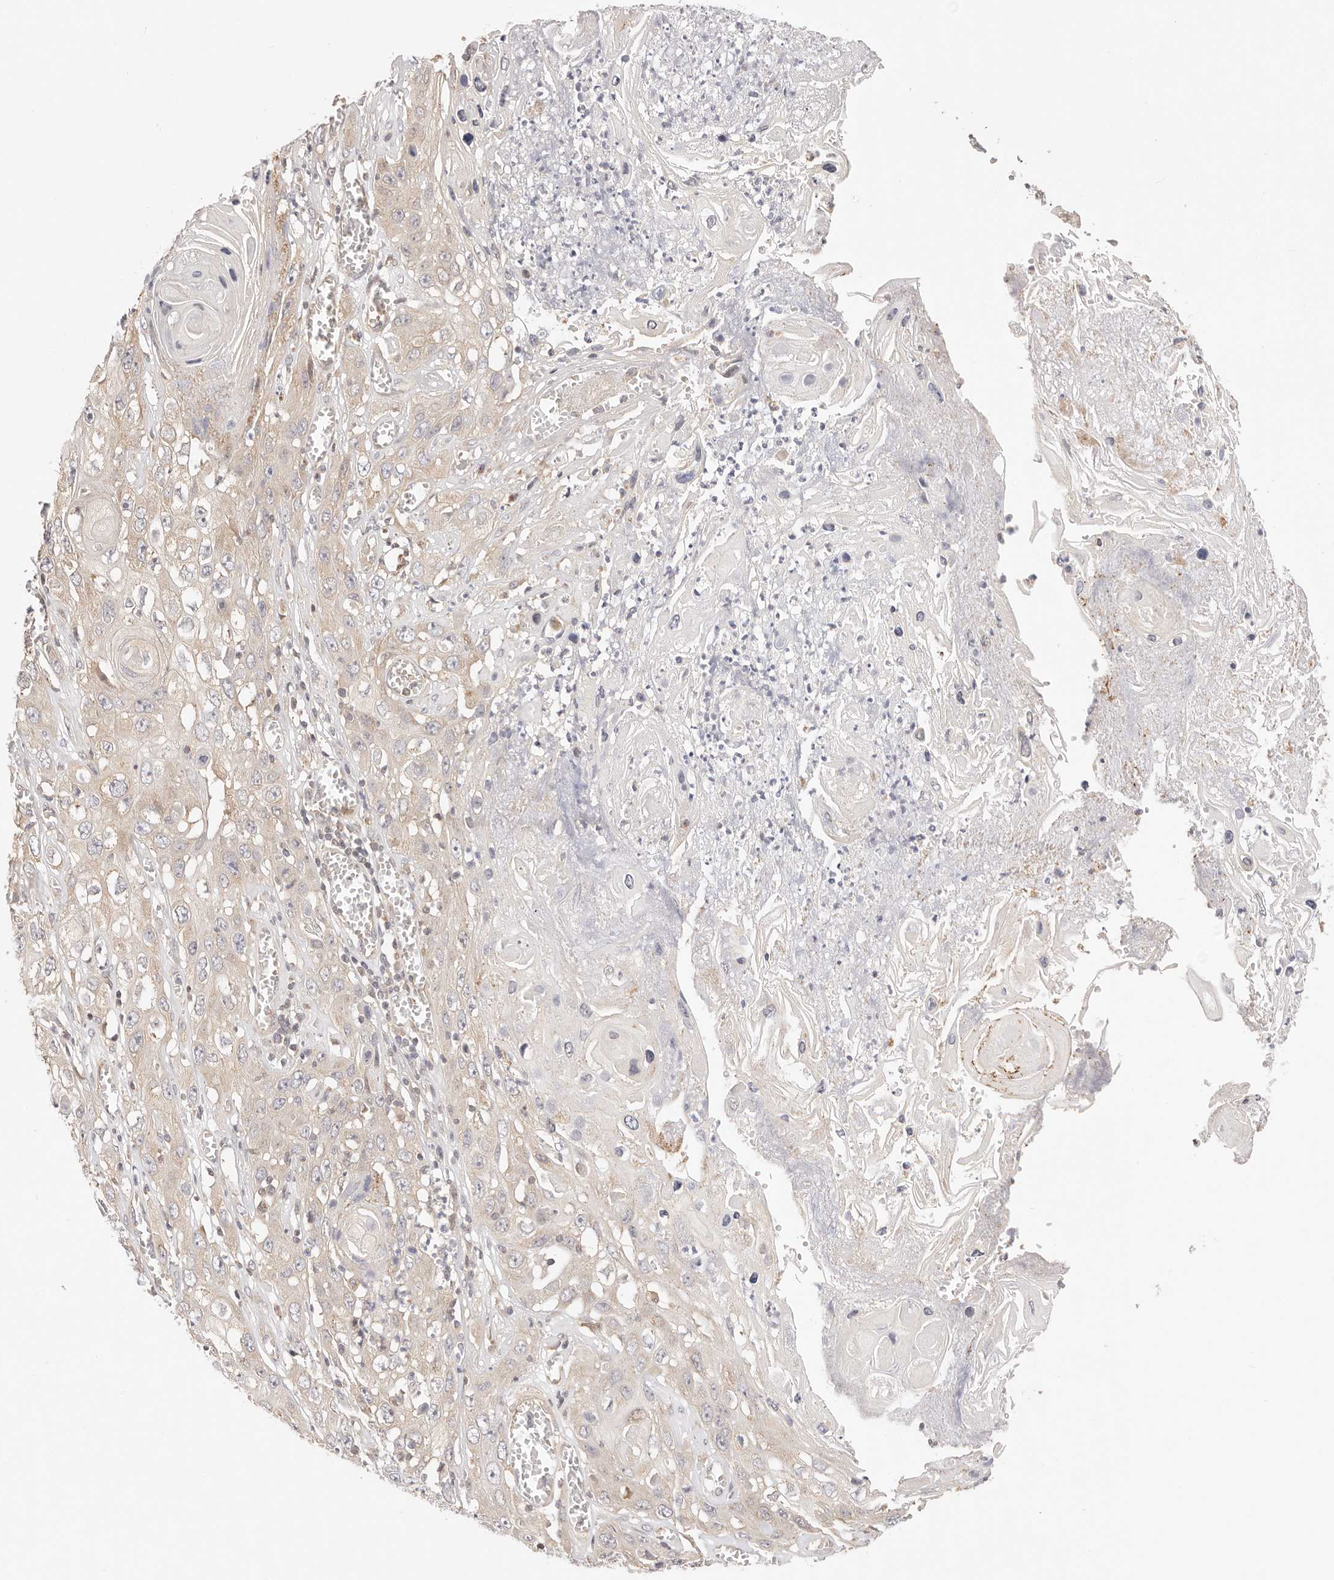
{"staining": {"intensity": "weak", "quantity": "25%-75%", "location": "cytoplasmic/membranous"}, "tissue": "skin cancer", "cell_type": "Tumor cells", "image_type": "cancer", "snomed": [{"axis": "morphology", "description": "Squamous cell carcinoma, NOS"}, {"axis": "topography", "description": "Skin"}], "caption": "Immunohistochemistry (IHC) (DAB) staining of squamous cell carcinoma (skin) reveals weak cytoplasmic/membranous protein staining in approximately 25%-75% of tumor cells.", "gene": "KCMF1", "patient": {"sex": "male", "age": 55}}